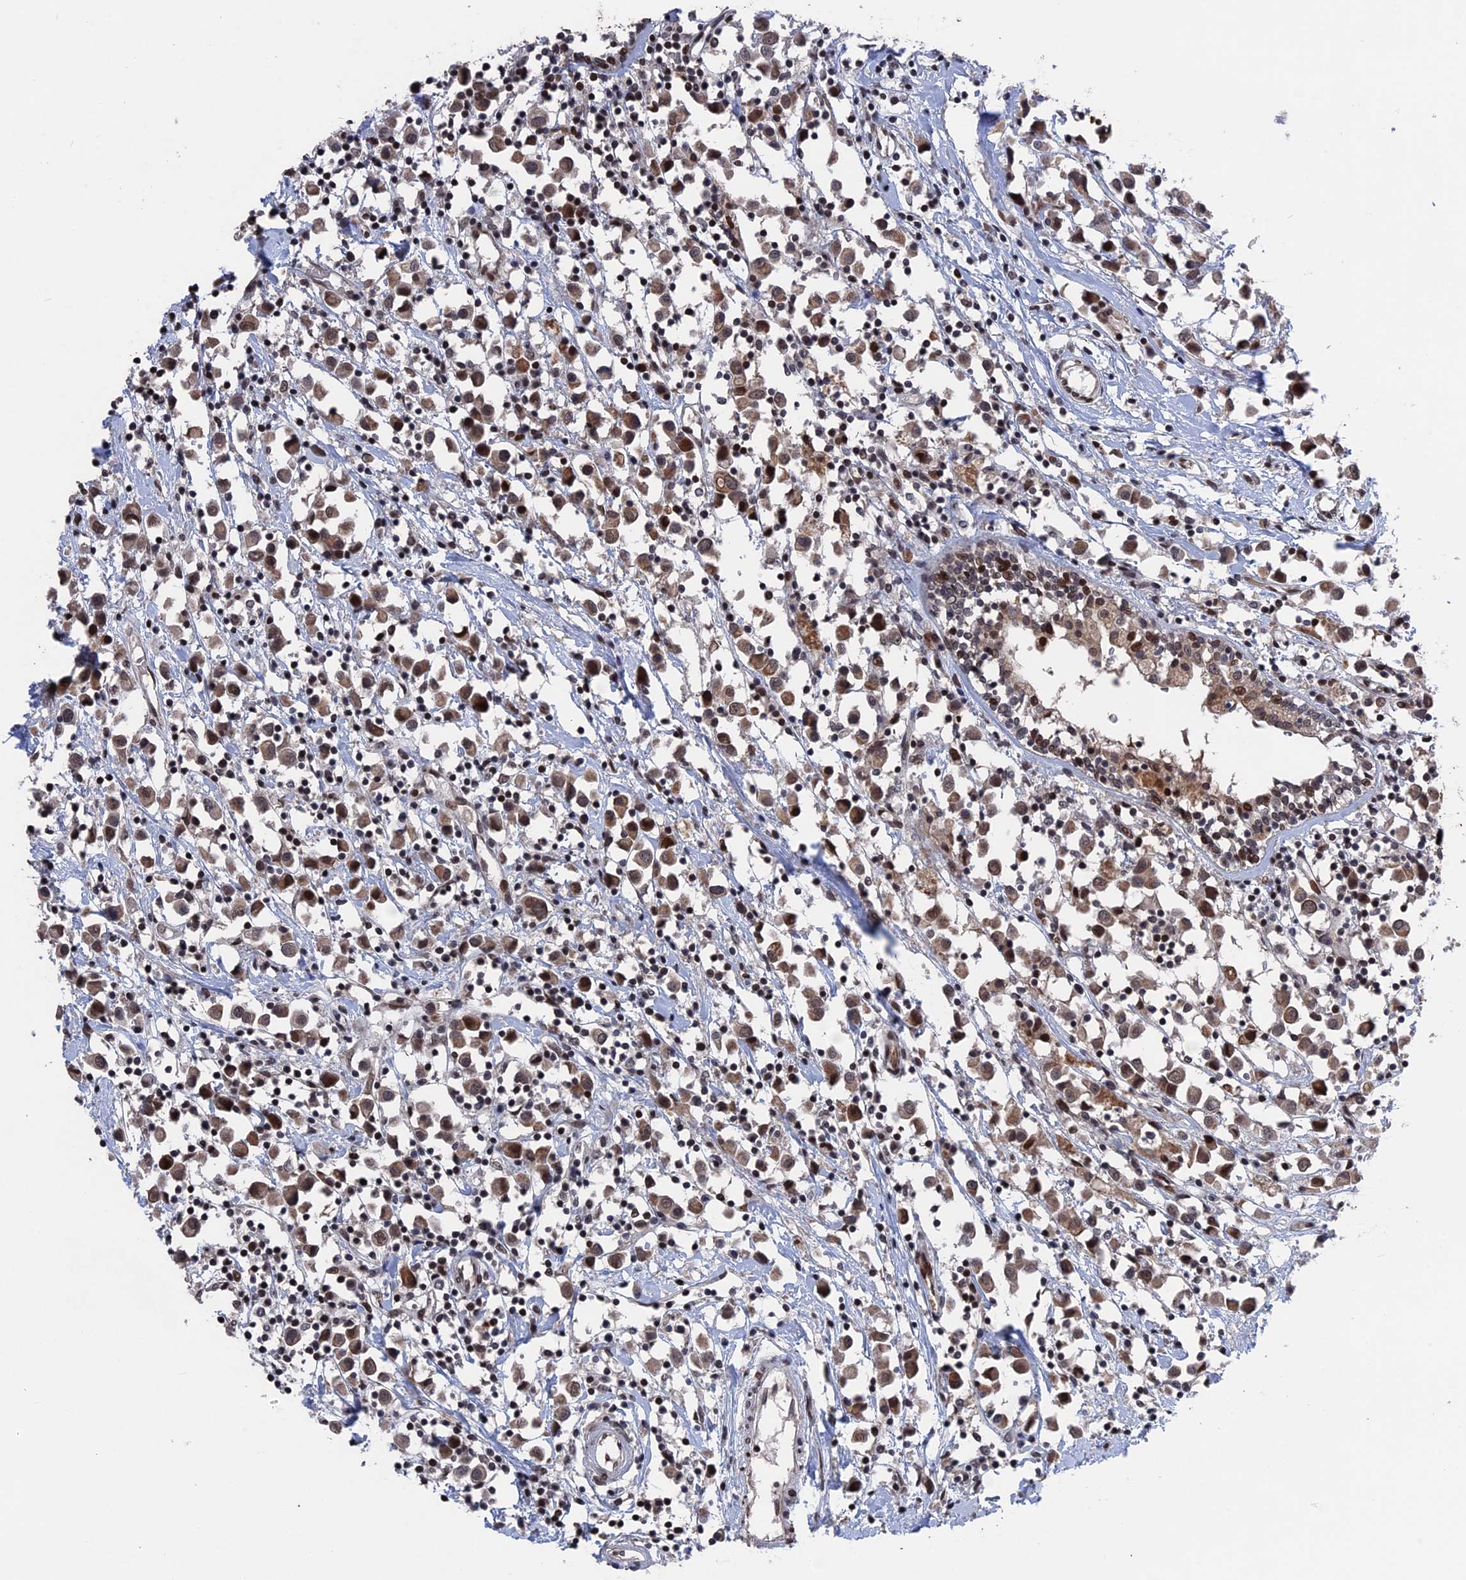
{"staining": {"intensity": "moderate", "quantity": ">75%", "location": "nuclear"}, "tissue": "breast cancer", "cell_type": "Tumor cells", "image_type": "cancer", "snomed": [{"axis": "morphology", "description": "Duct carcinoma"}, {"axis": "topography", "description": "Breast"}], "caption": "This is a photomicrograph of IHC staining of breast cancer, which shows moderate positivity in the nuclear of tumor cells.", "gene": "NR2C2AP", "patient": {"sex": "female", "age": 61}}